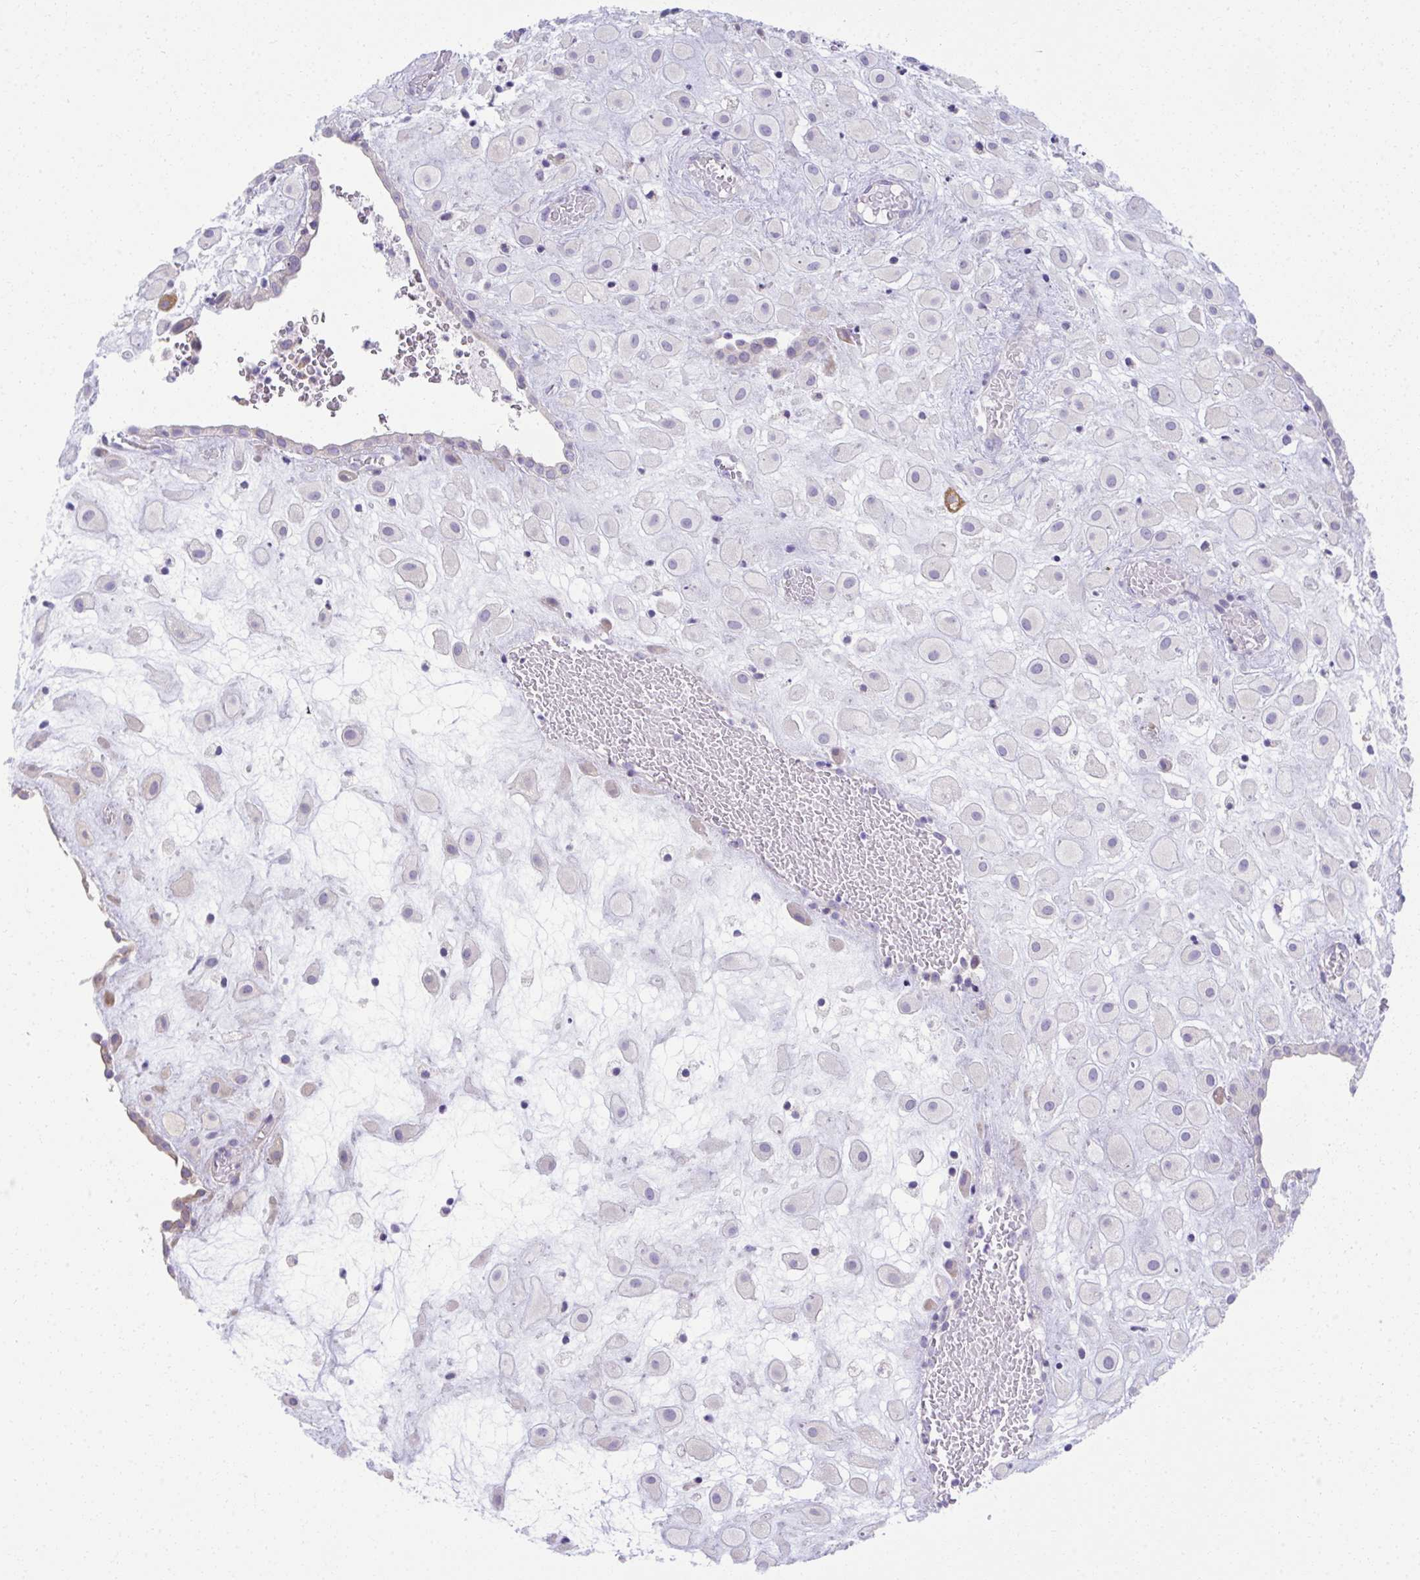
{"staining": {"intensity": "negative", "quantity": "none", "location": "none"}, "tissue": "placenta", "cell_type": "Decidual cells", "image_type": "normal", "snomed": [{"axis": "morphology", "description": "Normal tissue, NOS"}, {"axis": "topography", "description": "Placenta"}], "caption": "This micrograph is of normal placenta stained with immunohistochemistry (IHC) to label a protein in brown with the nuclei are counter-stained blue. There is no positivity in decidual cells.", "gene": "FASLG", "patient": {"sex": "female", "age": 24}}